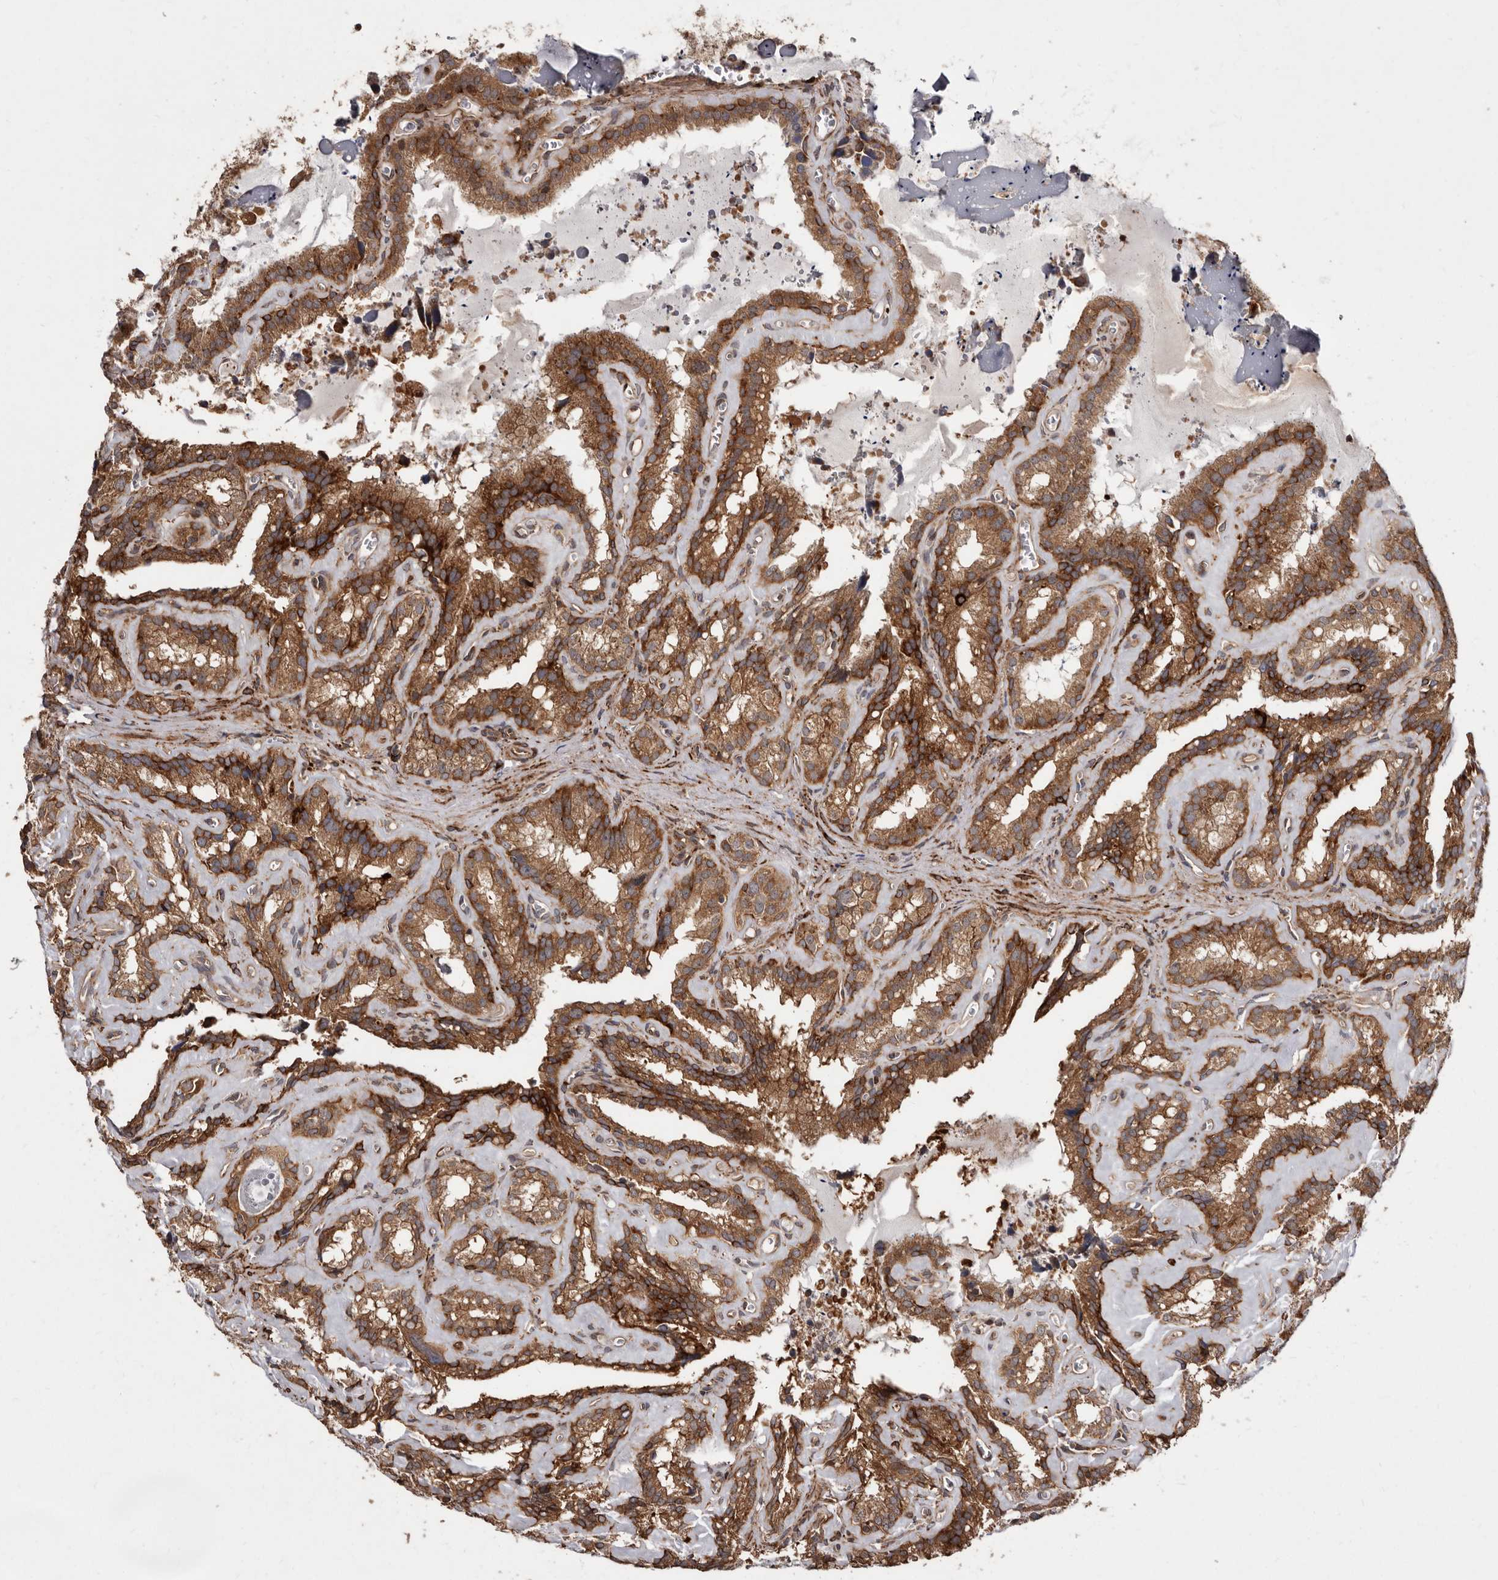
{"staining": {"intensity": "moderate", "quantity": ">75%", "location": "cytoplasmic/membranous"}, "tissue": "seminal vesicle", "cell_type": "Glandular cells", "image_type": "normal", "snomed": [{"axis": "morphology", "description": "Normal tissue, NOS"}, {"axis": "topography", "description": "Prostate"}, {"axis": "topography", "description": "Seminal veicle"}], "caption": "High-power microscopy captured an IHC micrograph of benign seminal vesicle, revealing moderate cytoplasmic/membranous expression in approximately >75% of glandular cells.", "gene": "FLAD1", "patient": {"sex": "male", "age": 59}}